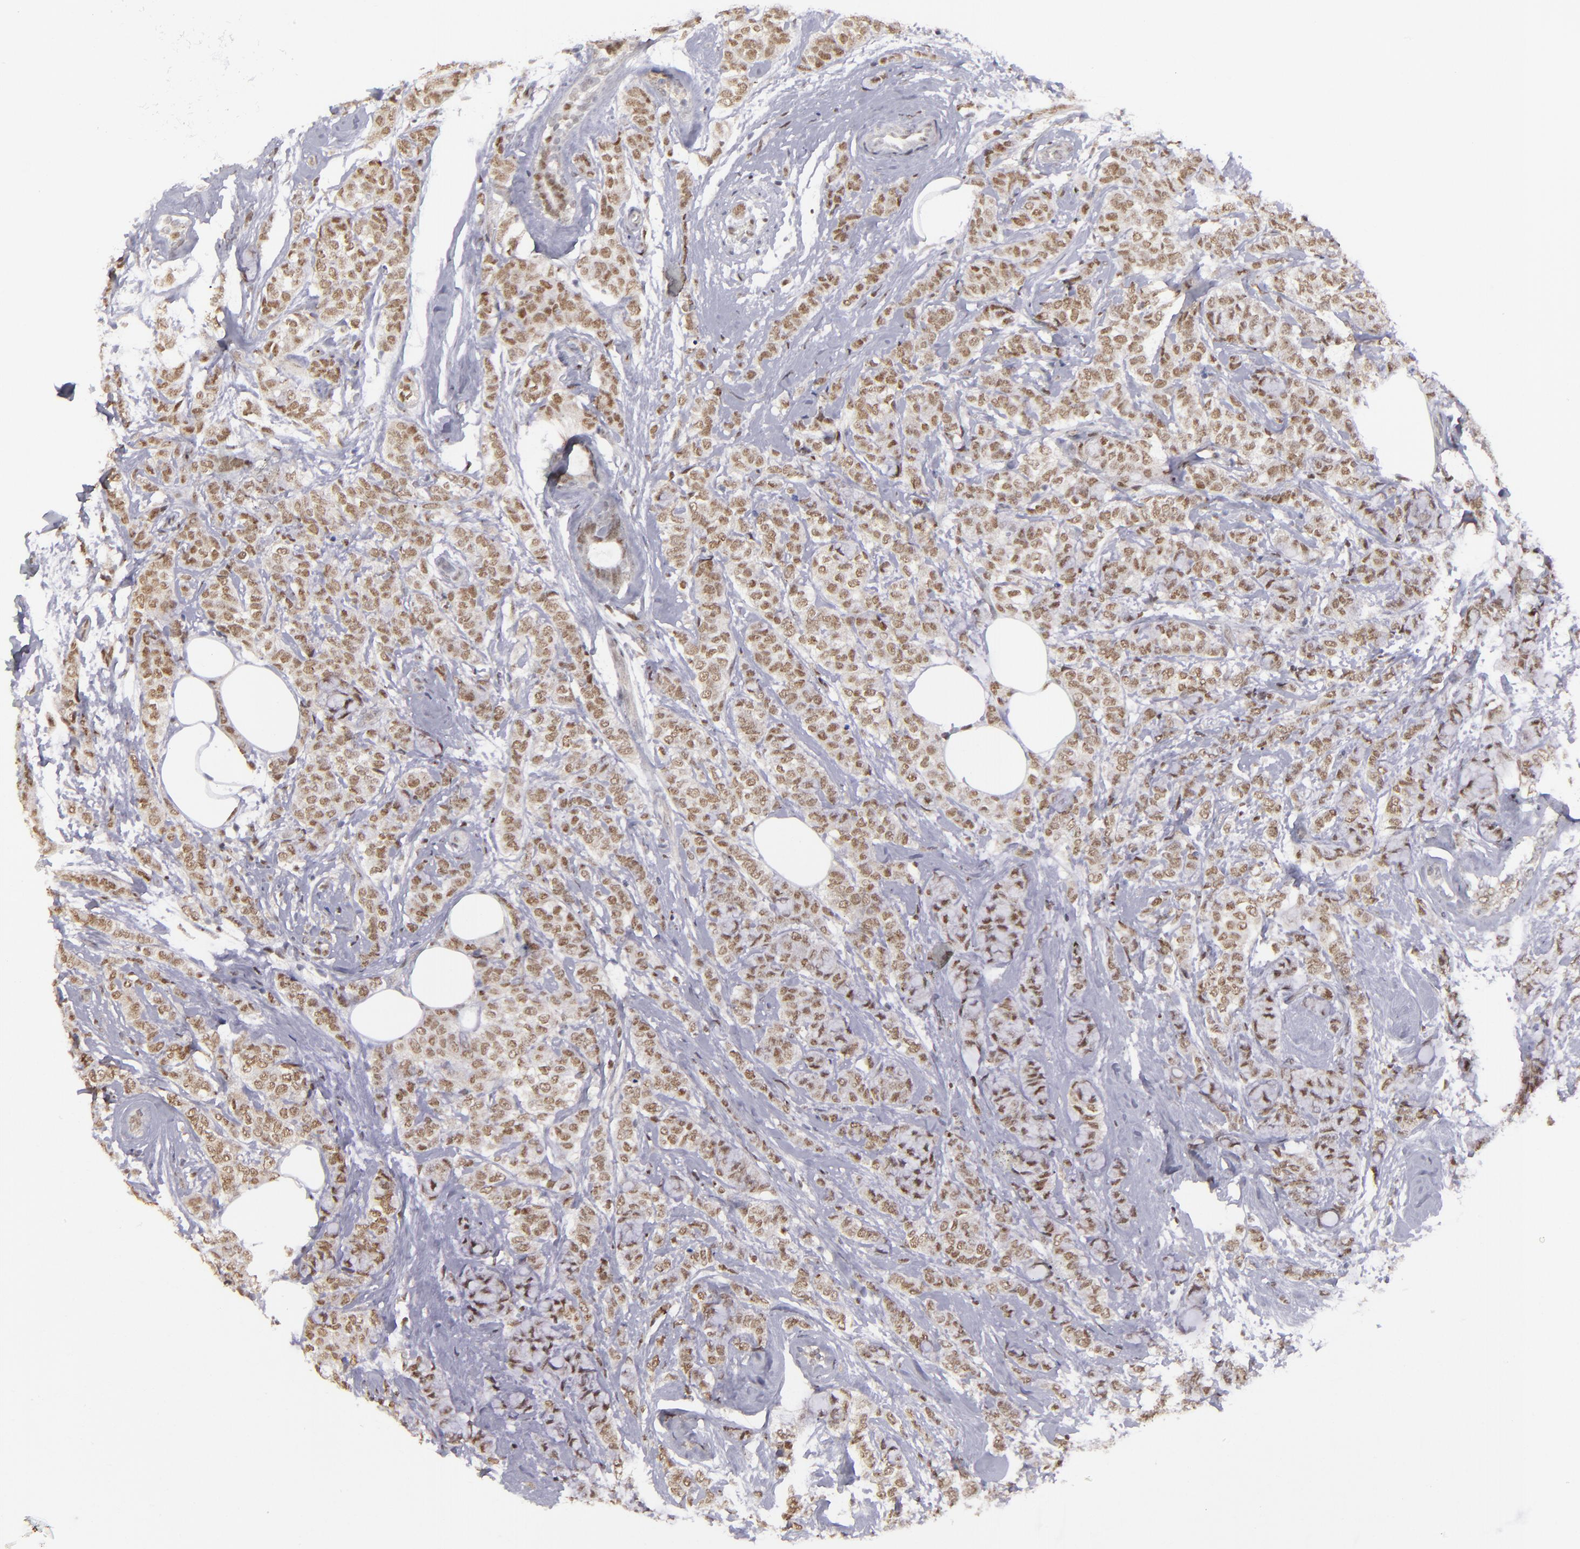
{"staining": {"intensity": "weak", "quantity": ">75%", "location": "nuclear"}, "tissue": "breast cancer", "cell_type": "Tumor cells", "image_type": "cancer", "snomed": [{"axis": "morphology", "description": "Lobular carcinoma"}, {"axis": "topography", "description": "Breast"}], "caption": "Approximately >75% of tumor cells in human lobular carcinoma (breast) show weak nuclear protein expression as visualized by brown immunohistochemical staining.", "gene": "RREB1", "patient": {"sex": "female", "age": 60}}